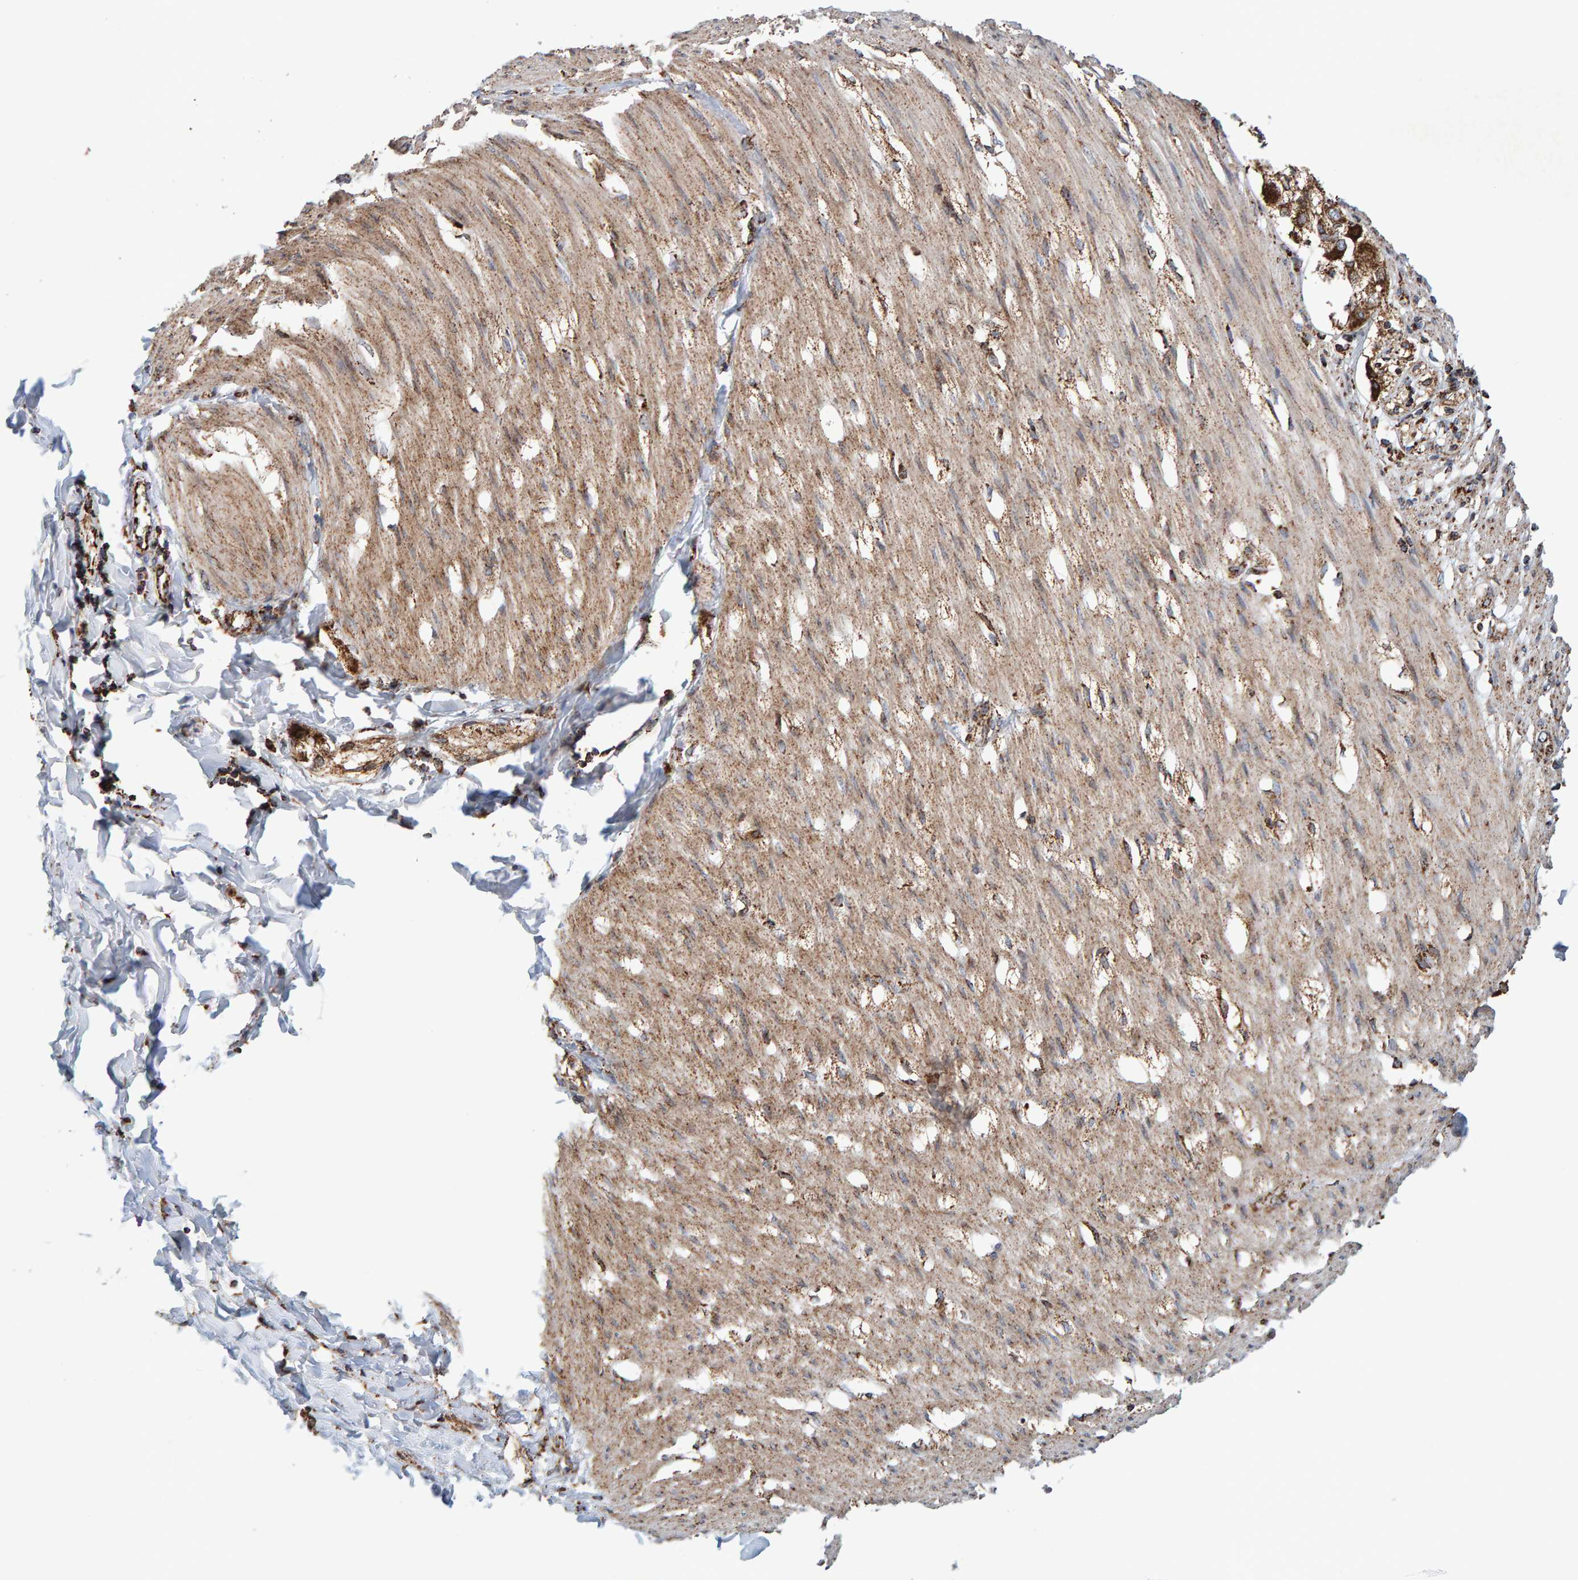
{"staining": {"intensity": "moderate", "quantity": "25%-75%", "location": "cytoplasmic/membranous"}, "tissue": "smooth muscle", "cell_type": "Smooth muscle cells", "image_type": "normal", "snomed": [{"axis": "morphology", "description": "Normal tissue, NOS"}, {"axis": "morphology", "description": "Adenocarcinoma, NOS"}, {"axis": "topography", "description": "Smooth muscle"}, {"axis": "topography", "description": "Colon"}], "caption": "The image exhibits a brown stain indicating the presence of a protein in the cytoplasmic/membranous of smooth muscle cells in smooth muscle.", "gene": "MRPL45", "patient": {"sex": "male", "age": 14}}